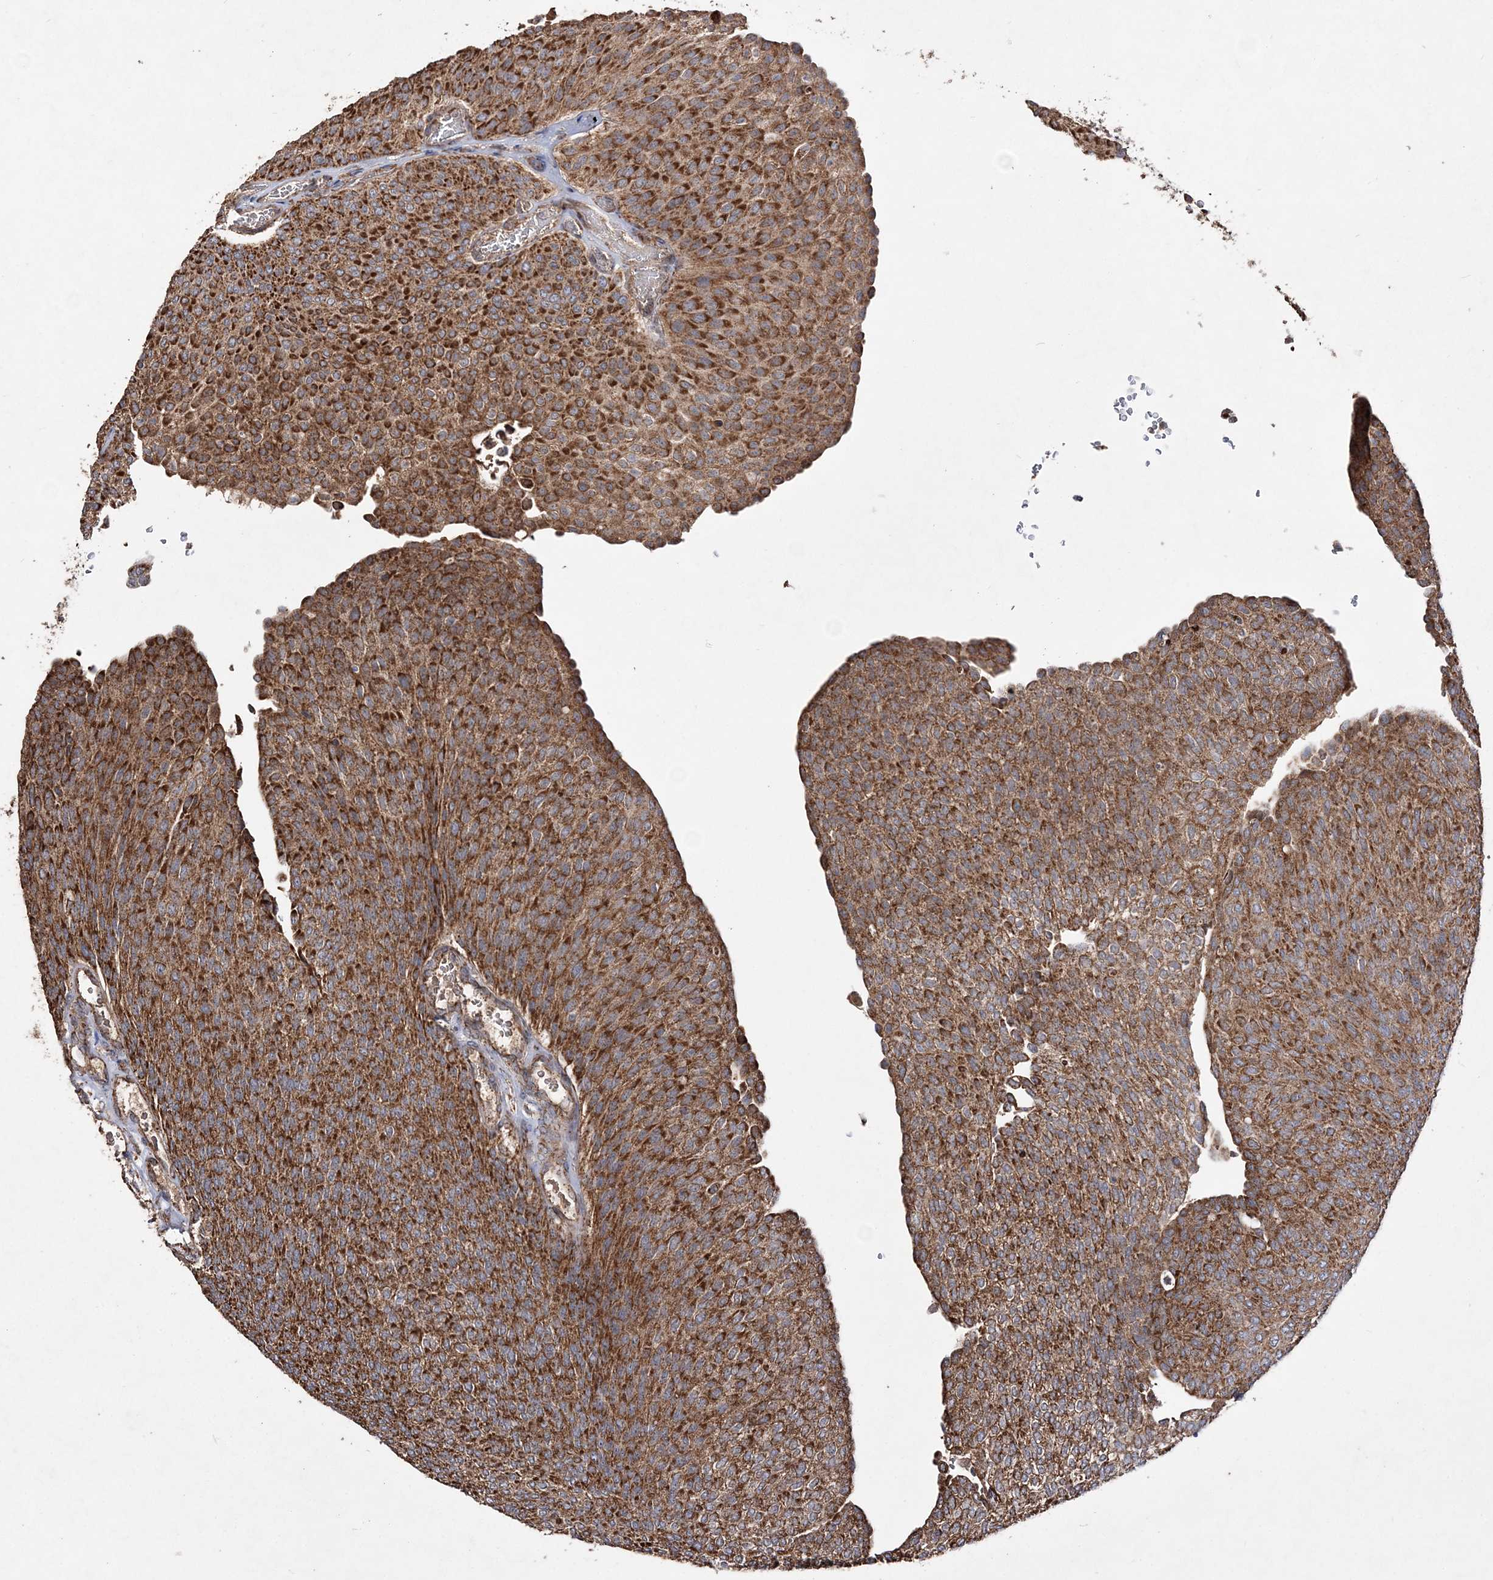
{"staining": {"intensity": "strong", "quantity": ">75%", "location": "cytoplasmic/membranous"}, "tissue": "urothelial cancer", "cell_type": "Tumor cells", "image_type": "cancer", "snomed": [{"axis": "morphology", "description": "Urothelial carcinoma, Low grade"}, {"axis": "topography", "description": "Urinary bladder"}], "caption": "Urothelial cancer was stained to show a protein in brown. There is high levels of strong cytoplasmic/membranous expression in approximately >75% of tumor cells. The staining was performed using DAB (3,3'-diaminobenzidine) to visualize the protein expression in brown, while the nuclei were stained in blue with hematoxylin (Magnification: 20x).", "gene": "POC5", "patient": {"sex": "female", "age": 79}}